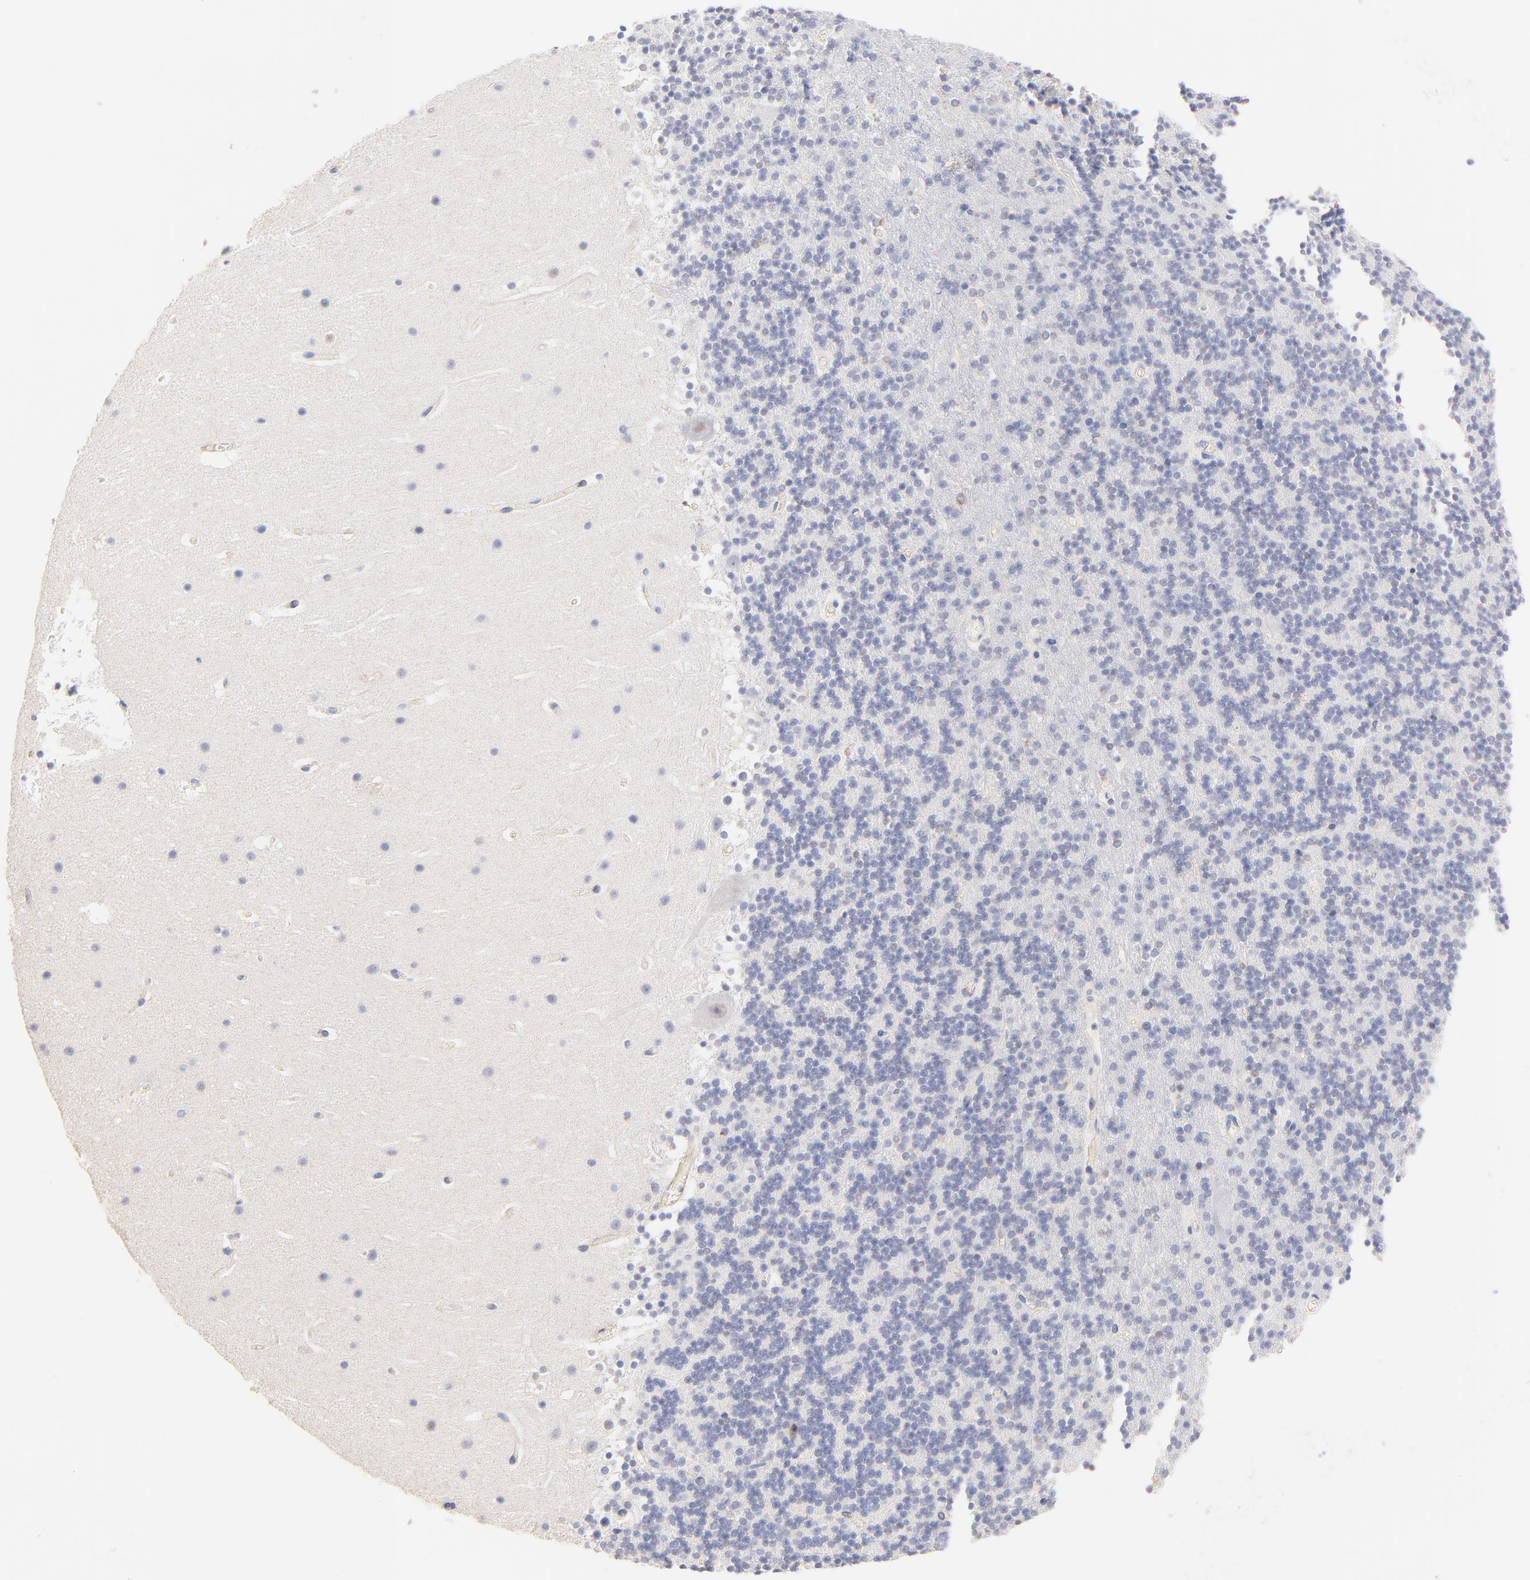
{"staining": {"intensity": "negative", "quantity": "none", "location": "none"}, "tissue": "cerebellum", "cell_type": "Cells in granular layer", "image_type": "normal", "snomed": [{"axis": "morphology", "description": "Normal tissue, NOS"}, {"axis": "topography", "description": "Cerebellum"}], "caption": "Immunohistochemistry micrograph of benign cerebellum stained for a protein (brown), which shows no positivity in cells in granular layer. The staining was performed using DAB (3,3'-diaminobenzidine) to visualize the protein expression in brown, while the nuclei were stained in blue with hematoxylin (Magnification: 20x).", "gene": "ACTRT1", "patient": {"sex": "male", "age": 45}}